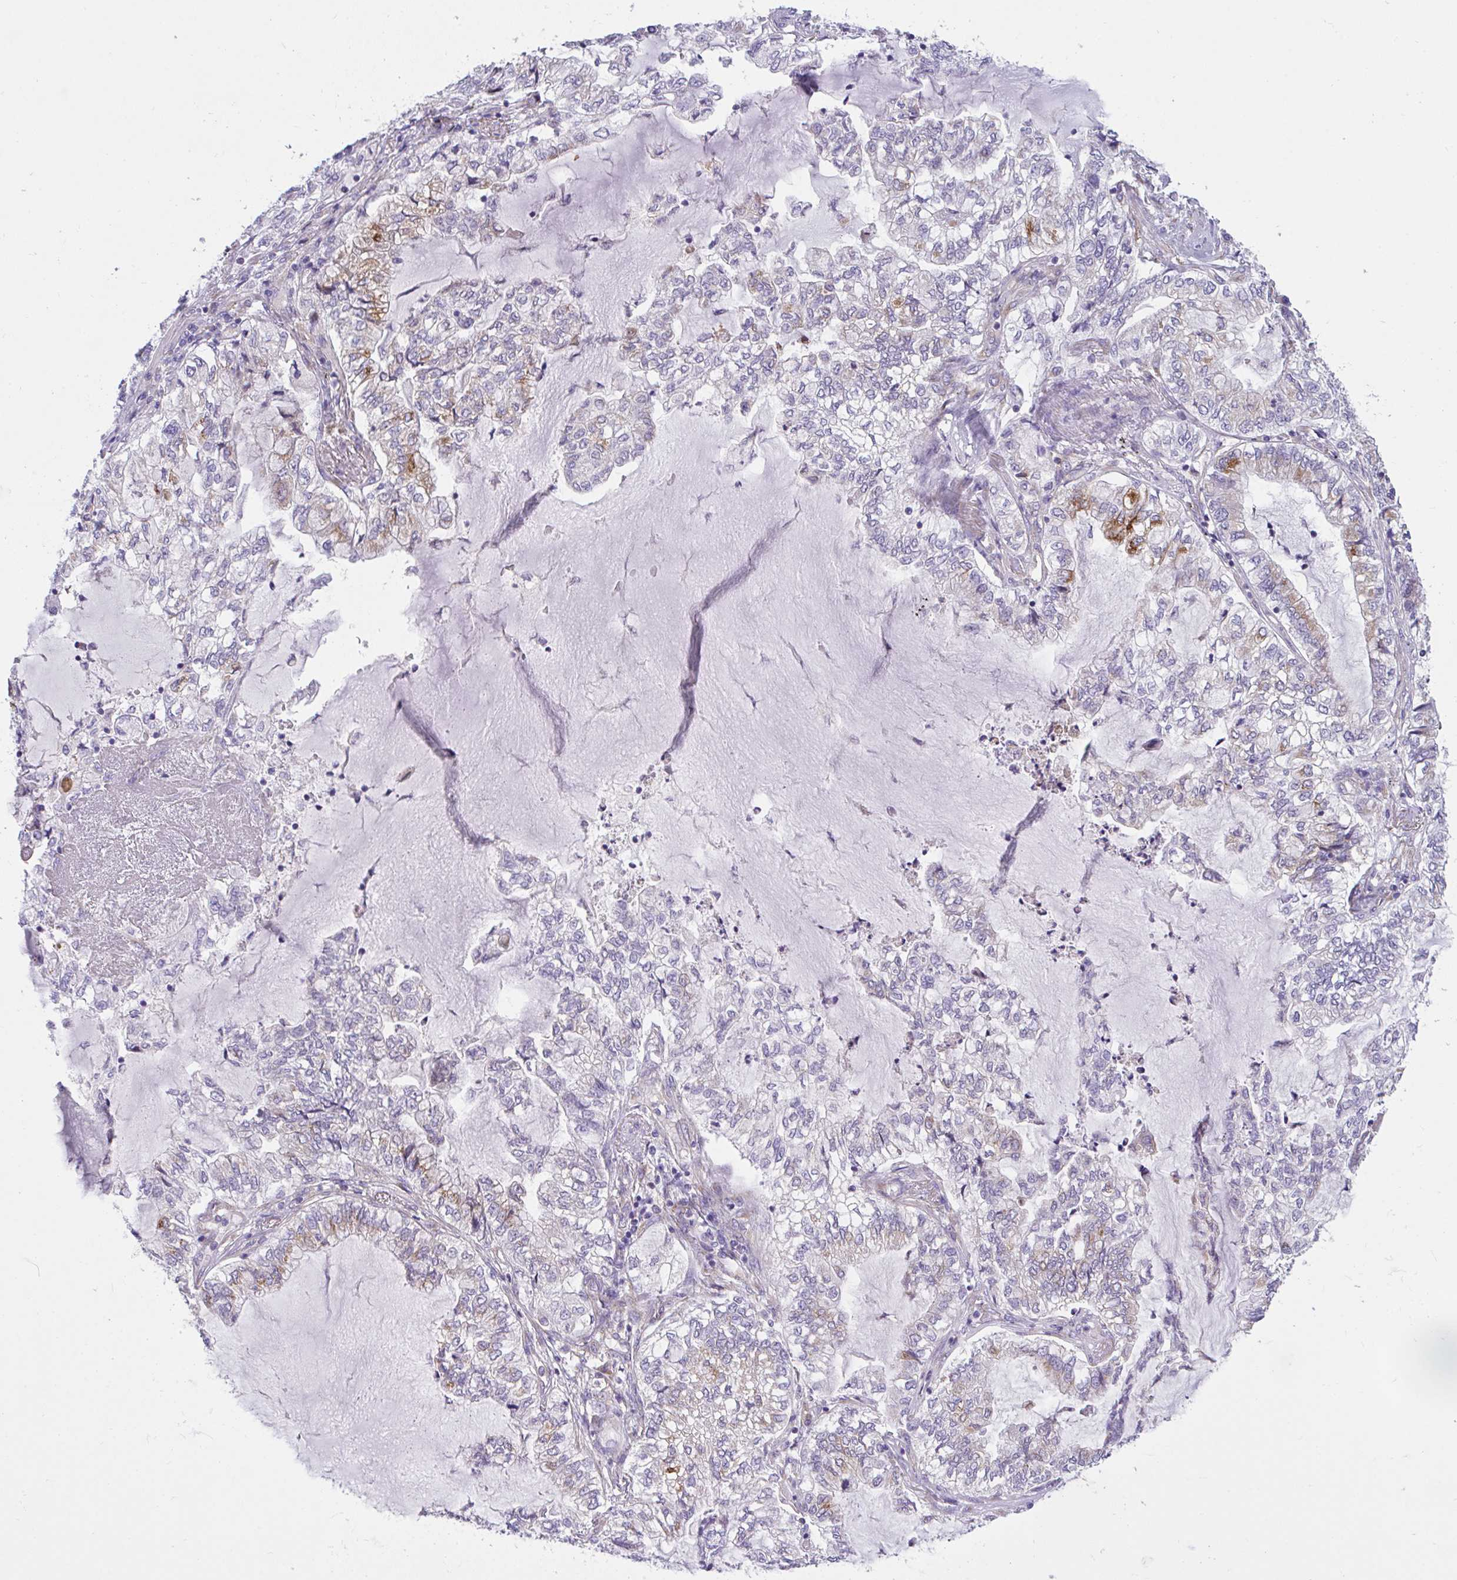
{"staining": {"intensity": "moderate", "quantity": "<25%", "location": "cytoplasmic/membranous"}, "tissue": "lung cancer", "cell_type": "Tumor cells", "image_type": "cancer", "snomed": [{"axis": "morphology", "description": "Adenocarcinoma, NOS"}, {"axis": "topography", "description": "Lymph node"}, {"axis": "topography", "description": "Lung"}], "caption": "IHC micrograph of human lung cancer stained for a protein (brown), which demonstrates low levels of moderate cytoplasmic/membranous positivity in about <25% of tumor cells.", "gene": "MIA3", "patient": {"sex": "male", "age": 66}}